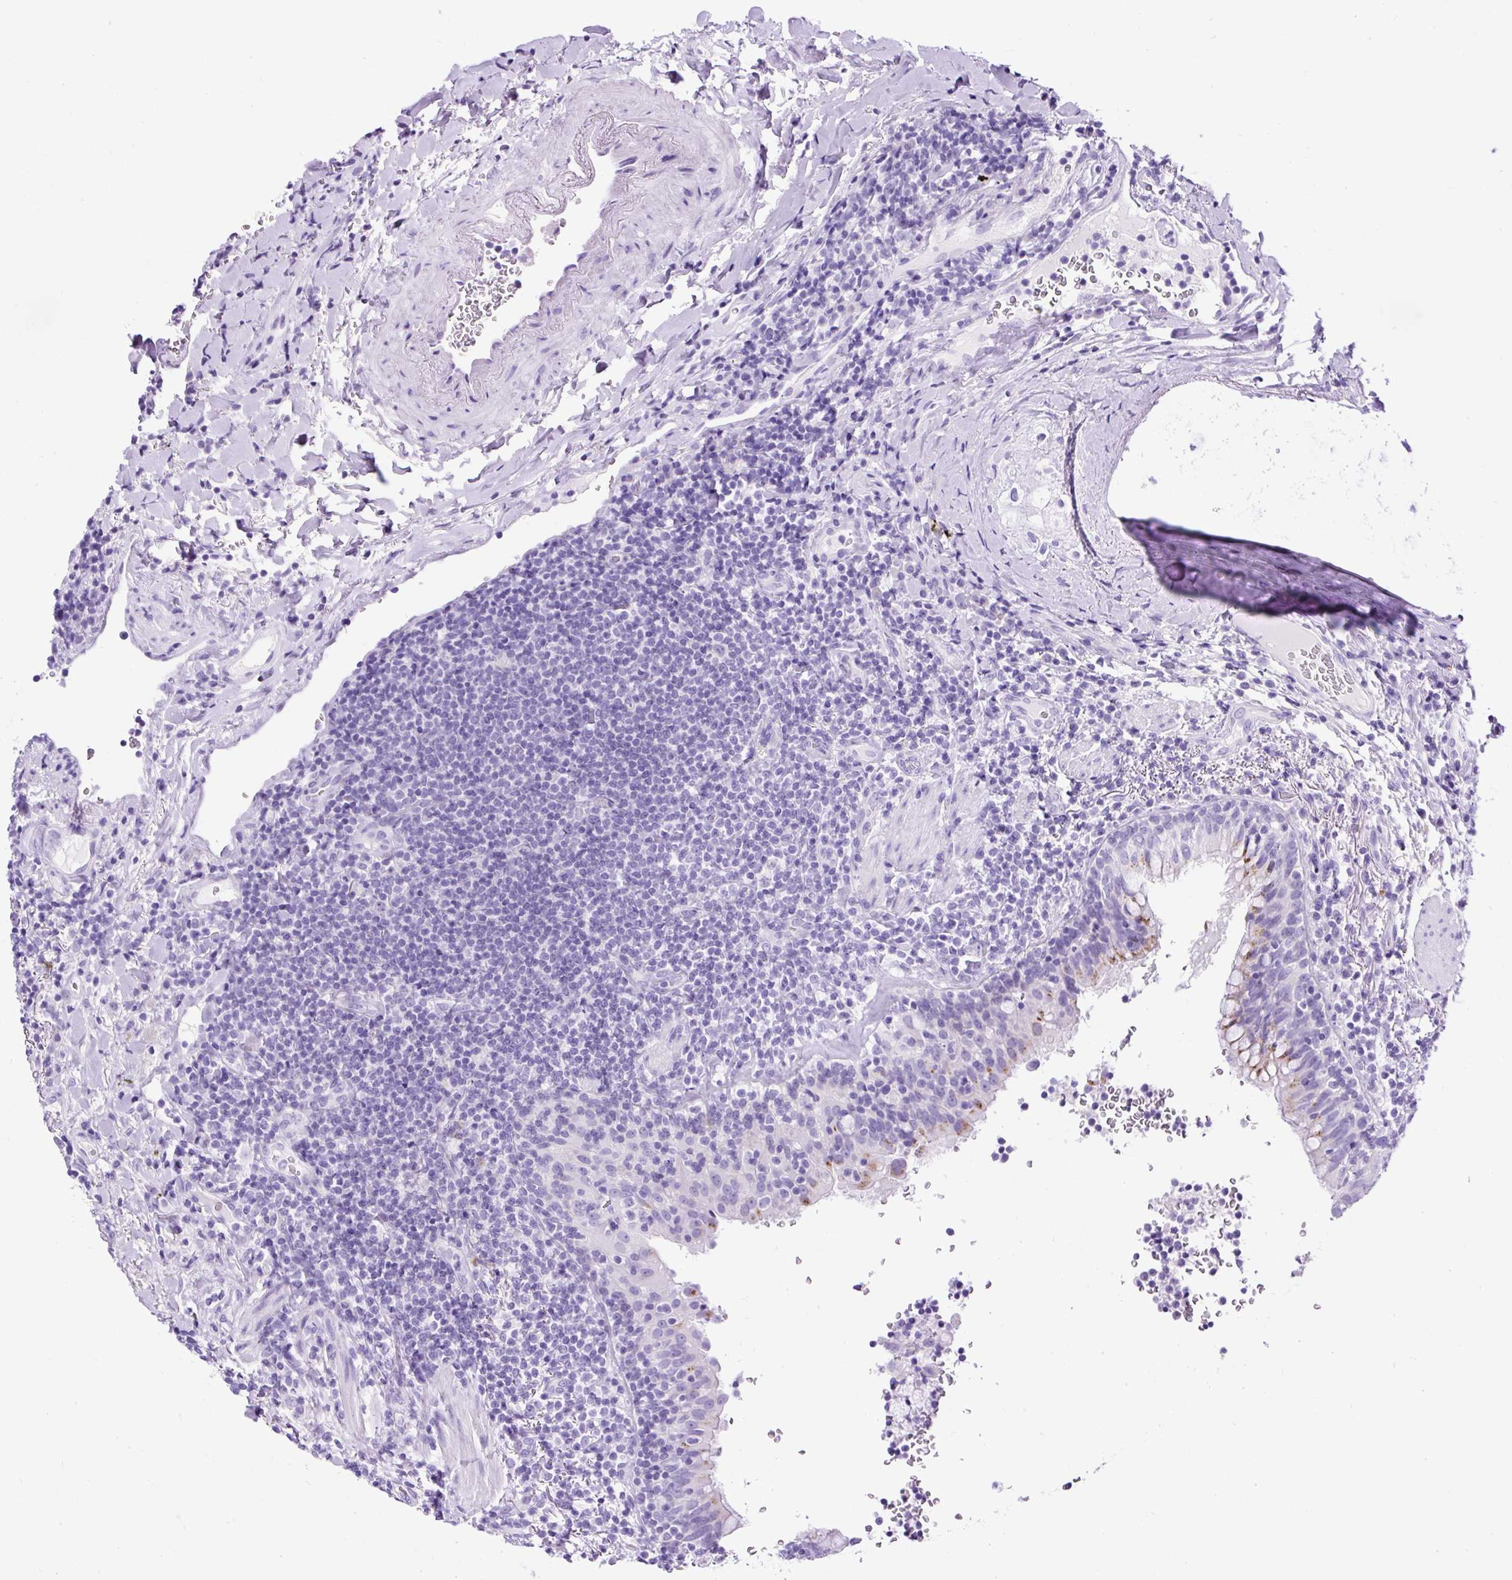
{"staining": {"intensity": "negative", "quantity": "none", "location": "none"}, "tissue": "lymphoma", "cell_type": "Tumor cells", "image_type": "cancer", "snomed": [{"axis": "morphology", "description": "Malignant lymphoma, non-Hodgkin's type, Low grade"}, {"axis": "topography", "description": "Lung"}], "caption": "IHC of human malignant lymphoma, non-Hodgkin's type (low-grade) shows no staining in tumor cells.", "gene": "PDIA2", "patient": {"sex": "female", "age": 71}}